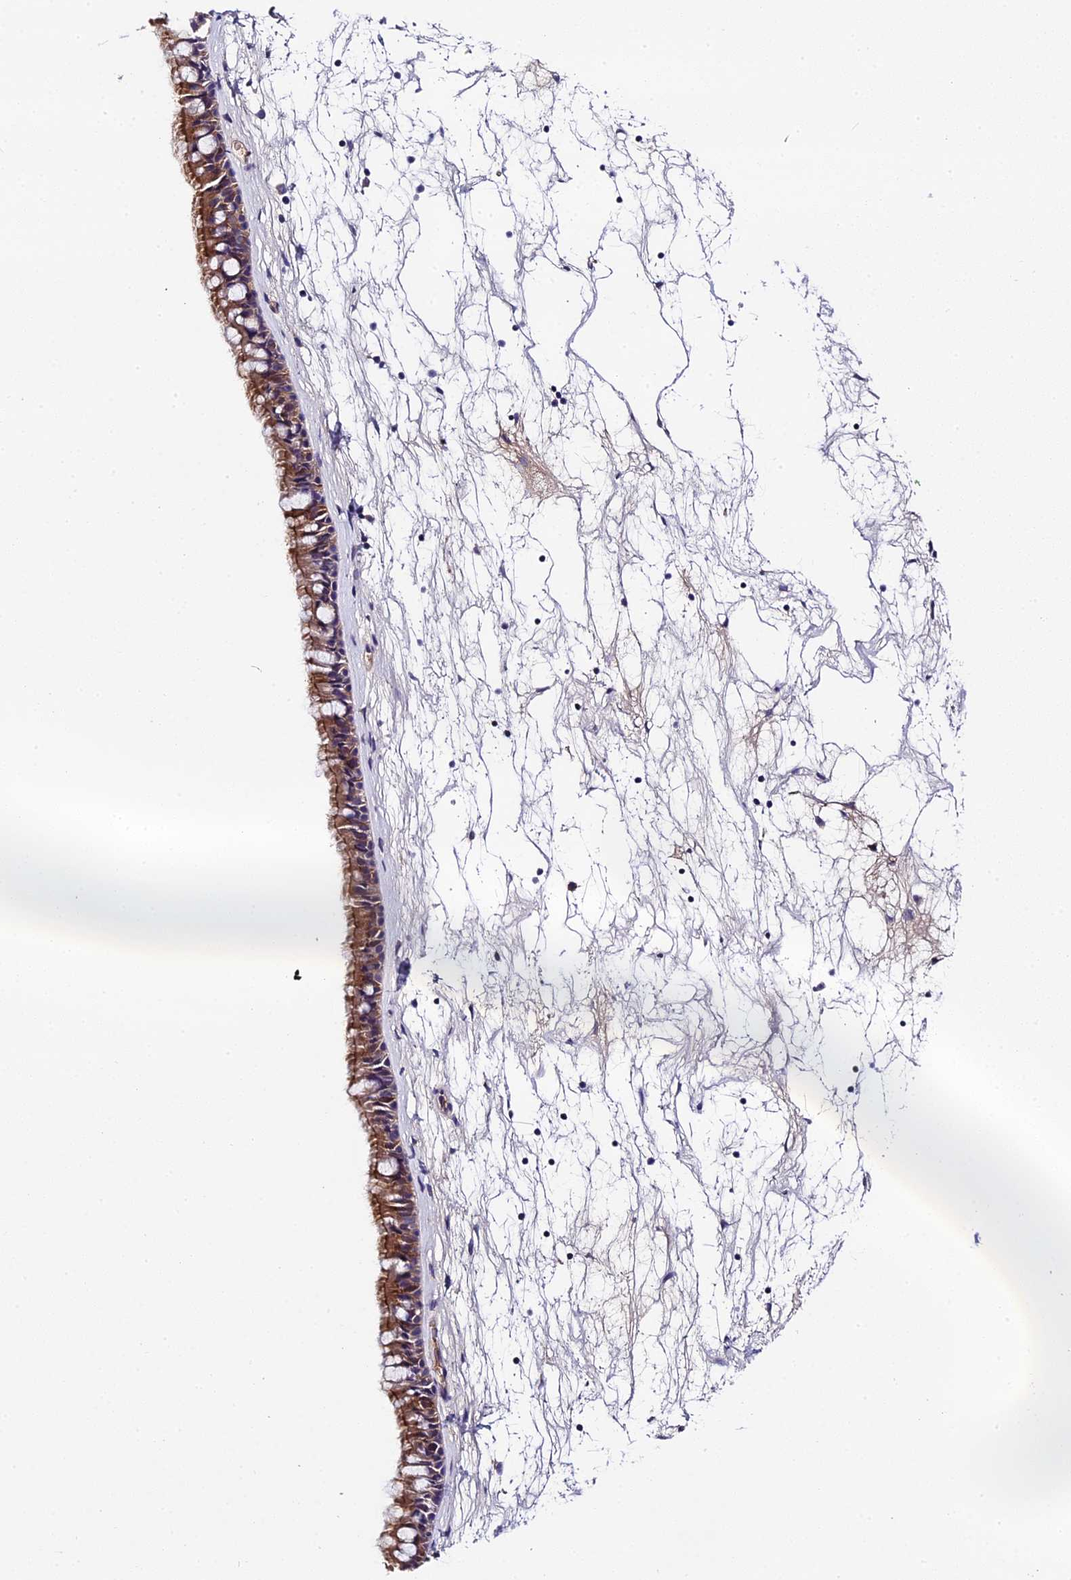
{"staining": {"intensity": "moderate", "quantity": ">75%", "location": "cytoplasmic/membranous"}, "tissue": "nasopharynx", "cell_type": "Respiratory epithelial cells", "image_type": "normal", "snomed": [{"axis": "morphology", "description": "Normal tissue, NOS"}, {"axis": "topography", "description": "Nasopharynx"}], "caption": "Immunohistochemical staining of normal human nasopharynx exhibits medium levels of moderate cytoplasmic/membranous staining in approximately >75% of respiratory epithelial cells.", "gene": "ENKD1", "patient": {"sex": "male", "age": 64}}